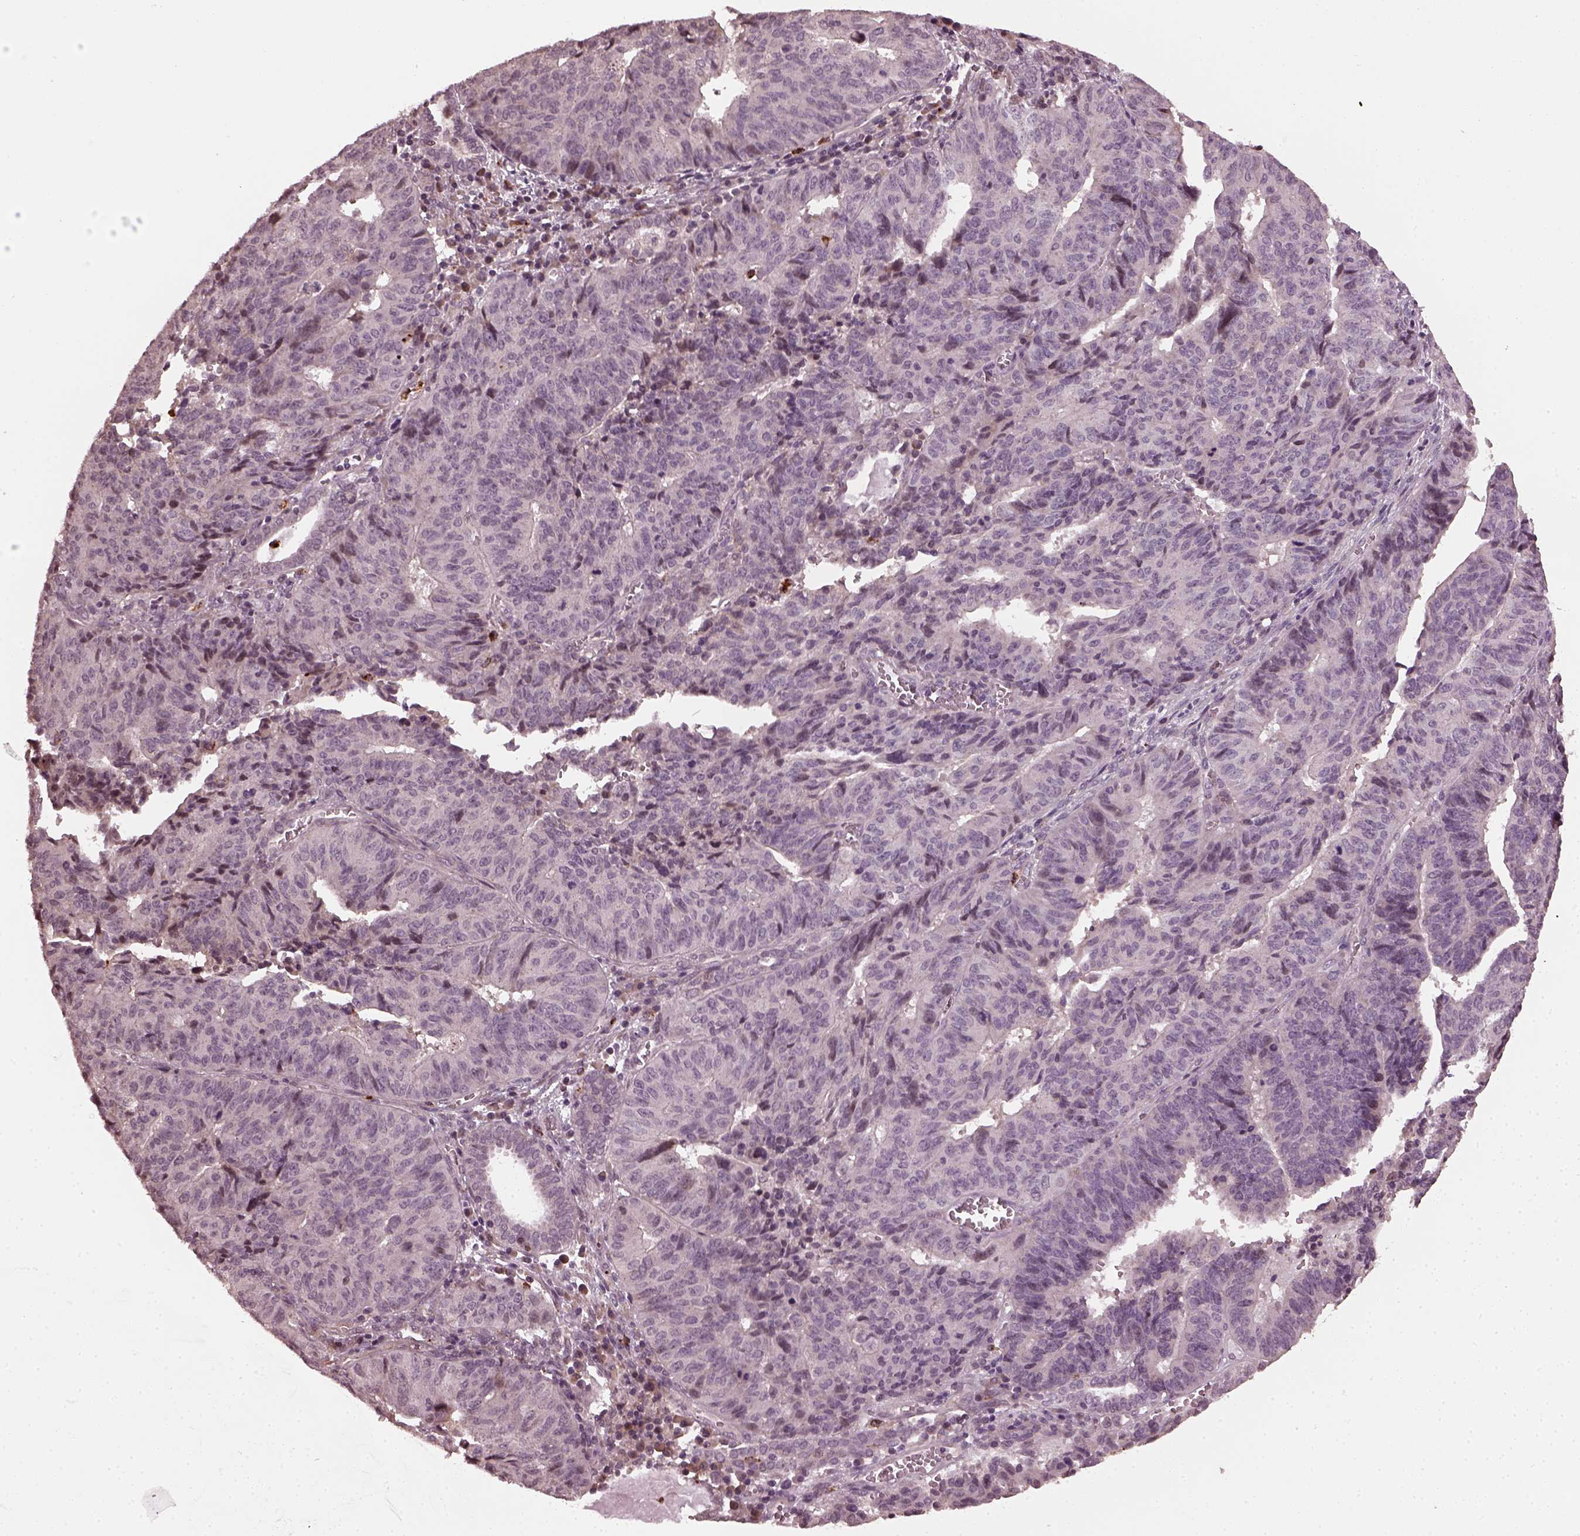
{"staining": {"intensity": "negative", "quantity": "none", "location": "none"}, "tissue": "endometrial cancer", "cell_type": "Tumor cells", "image_type": "cancer", "snomed": [{"axis": "morphology", "description": "Adenocarcinoma, NOS"}, {"axis": "topography", "description": "Endometrium"}], "caption": "Immunohistochemistry image of endometrial cancer (adenocarcinoma) stained for a protein (brown), which demonstrates no positivity in tumor cells. Nuclei are stained in blue.", "gene": "RUFY3", "patient": {"sex": "female", "age": 65}}